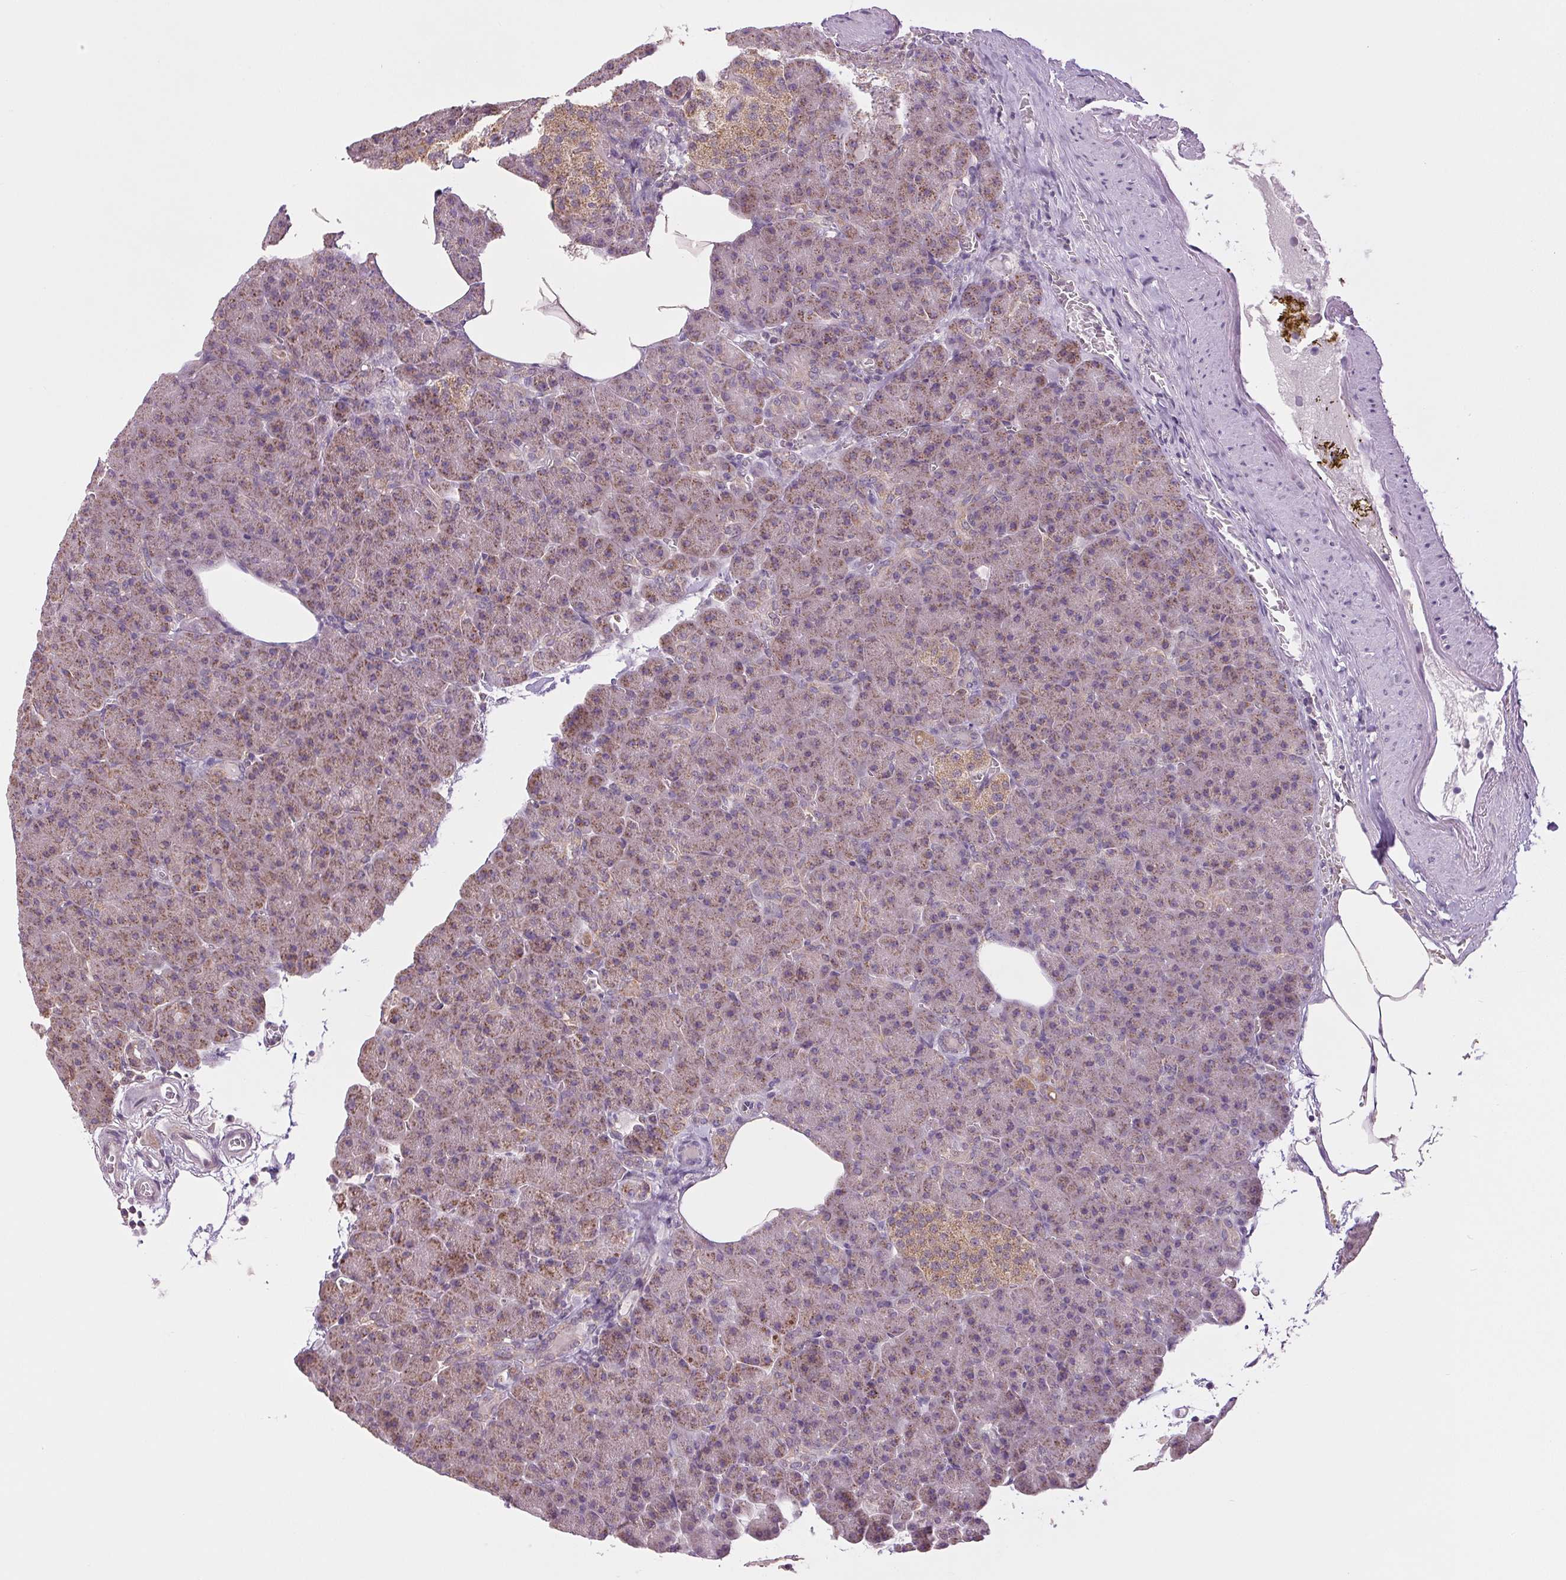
{"staining": {"intensity": "weak", "quantity": "25%-75%", "location": "cytoplasmic/membranous"}, "tissue": "pancreas", "cell_type": "Exocrine glandular cells", "image_type": "normal", "snomed": [{"axis": "morphology", "description": "Normal tissue, NOS"}, {"axis": "topography", "description": "Pancreas"}], "caption": "Brown immunohistochemical staining in normal human pancreas shows weak cytoplasmic/membranous expression in approximately 25%-75% of exocrine glandular cells.", "gene": "MAP3K5", "patient": {"sex": "female", "age": 74}}